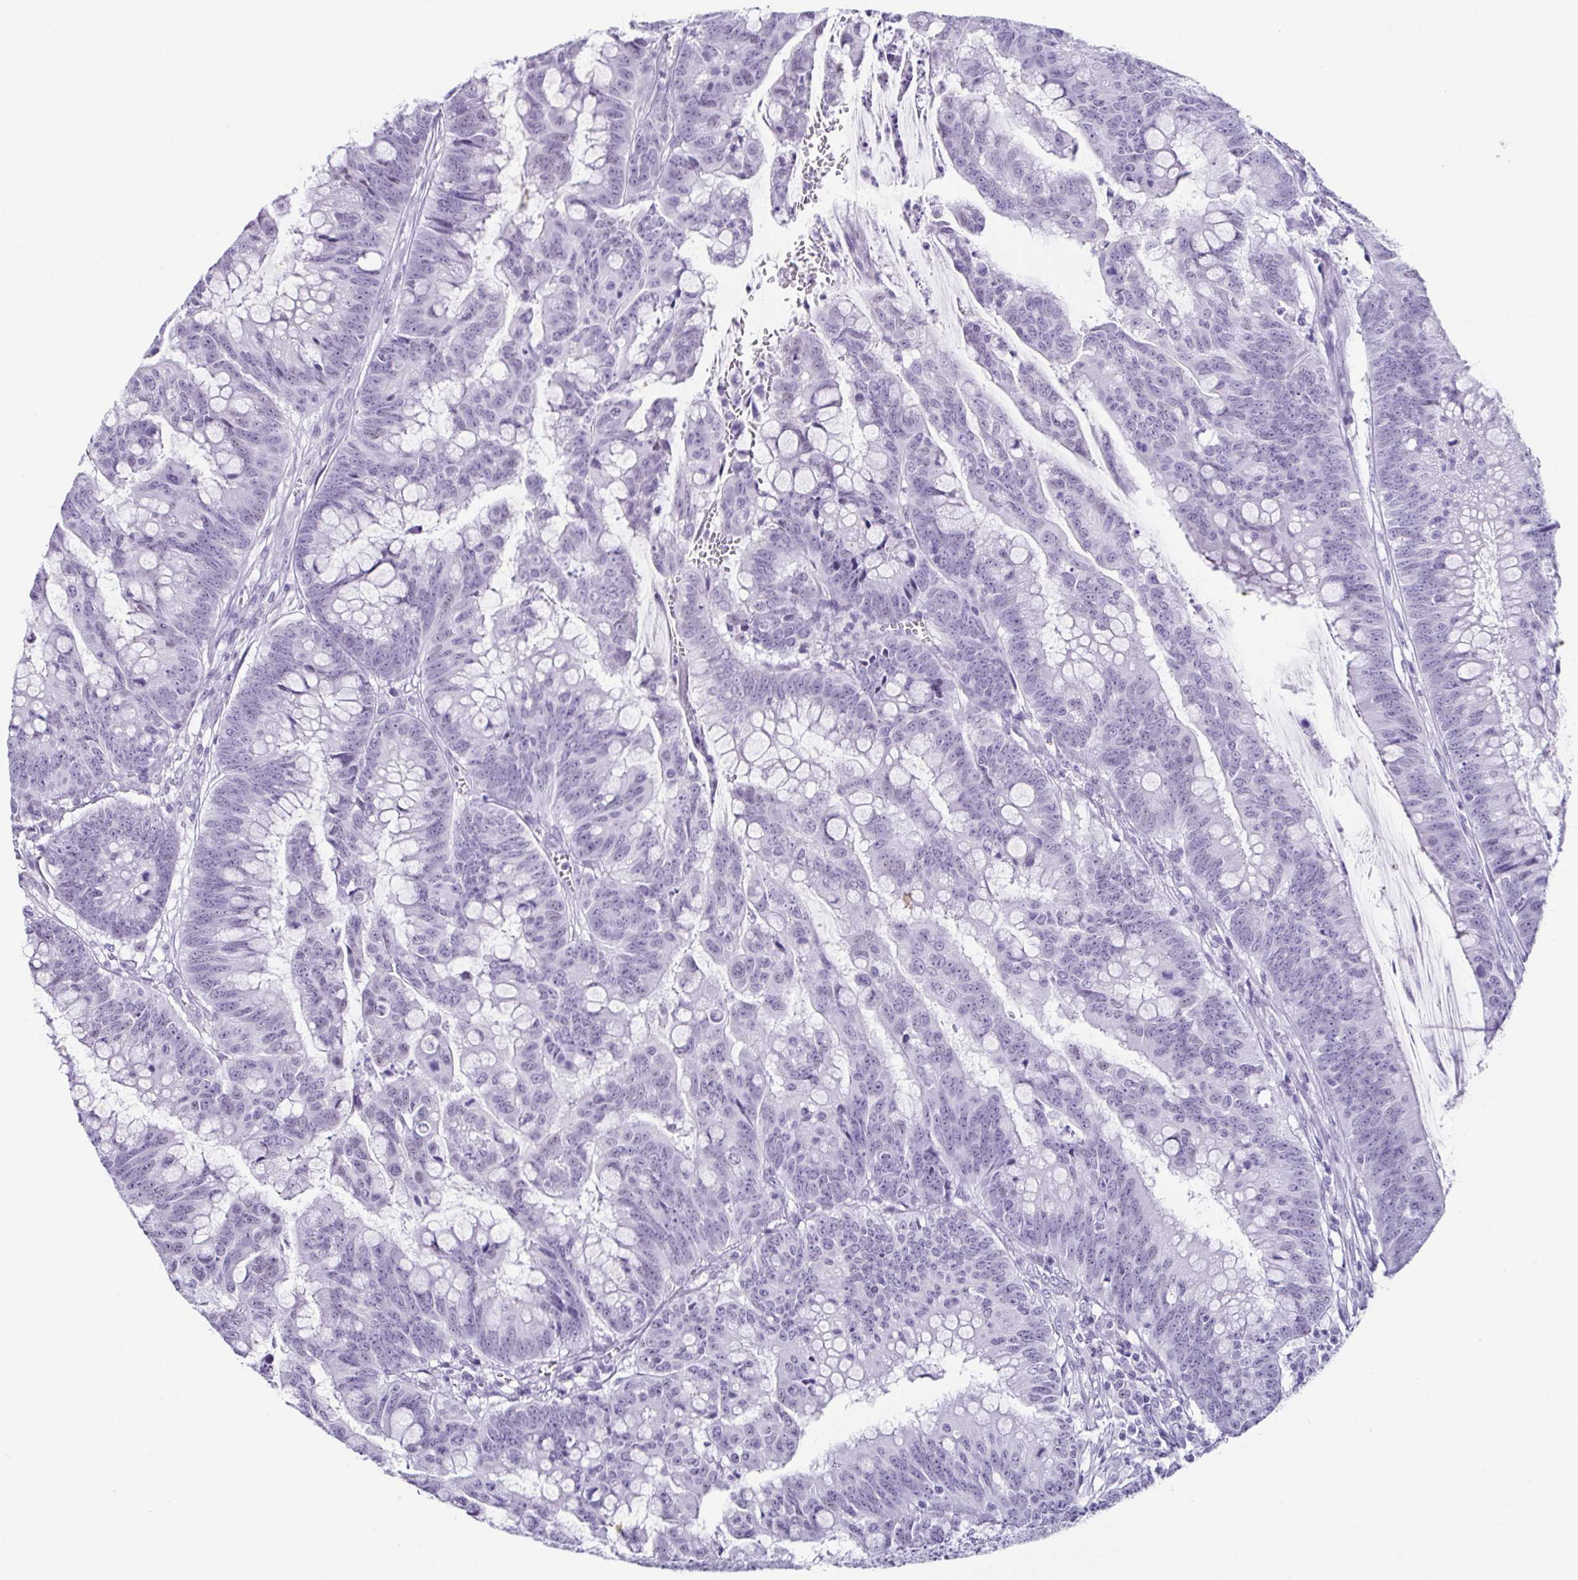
{"staining": {"intensity": "negative", "quantity": "none", "location": "none"}, "tissue": "colorectal cancer", "cell_type": "Tumor cells", "image_type": "cancer", "snomed": [{"axis": "morphology", "description": "Adenocarcinoma, NOS"}, {"axis": "topography", "description": "Colon"}], "caption": "An IHC image of colorectal cancer is shown. There is no staining in tumor cells of colorectal cancer. (Stains: DAB IHC with hematoxylin counter stain, Microscopy: brightfield microscopy at high magnification).", "gene": "ESX1", "patient": {"sex": "male", "age": 62}}